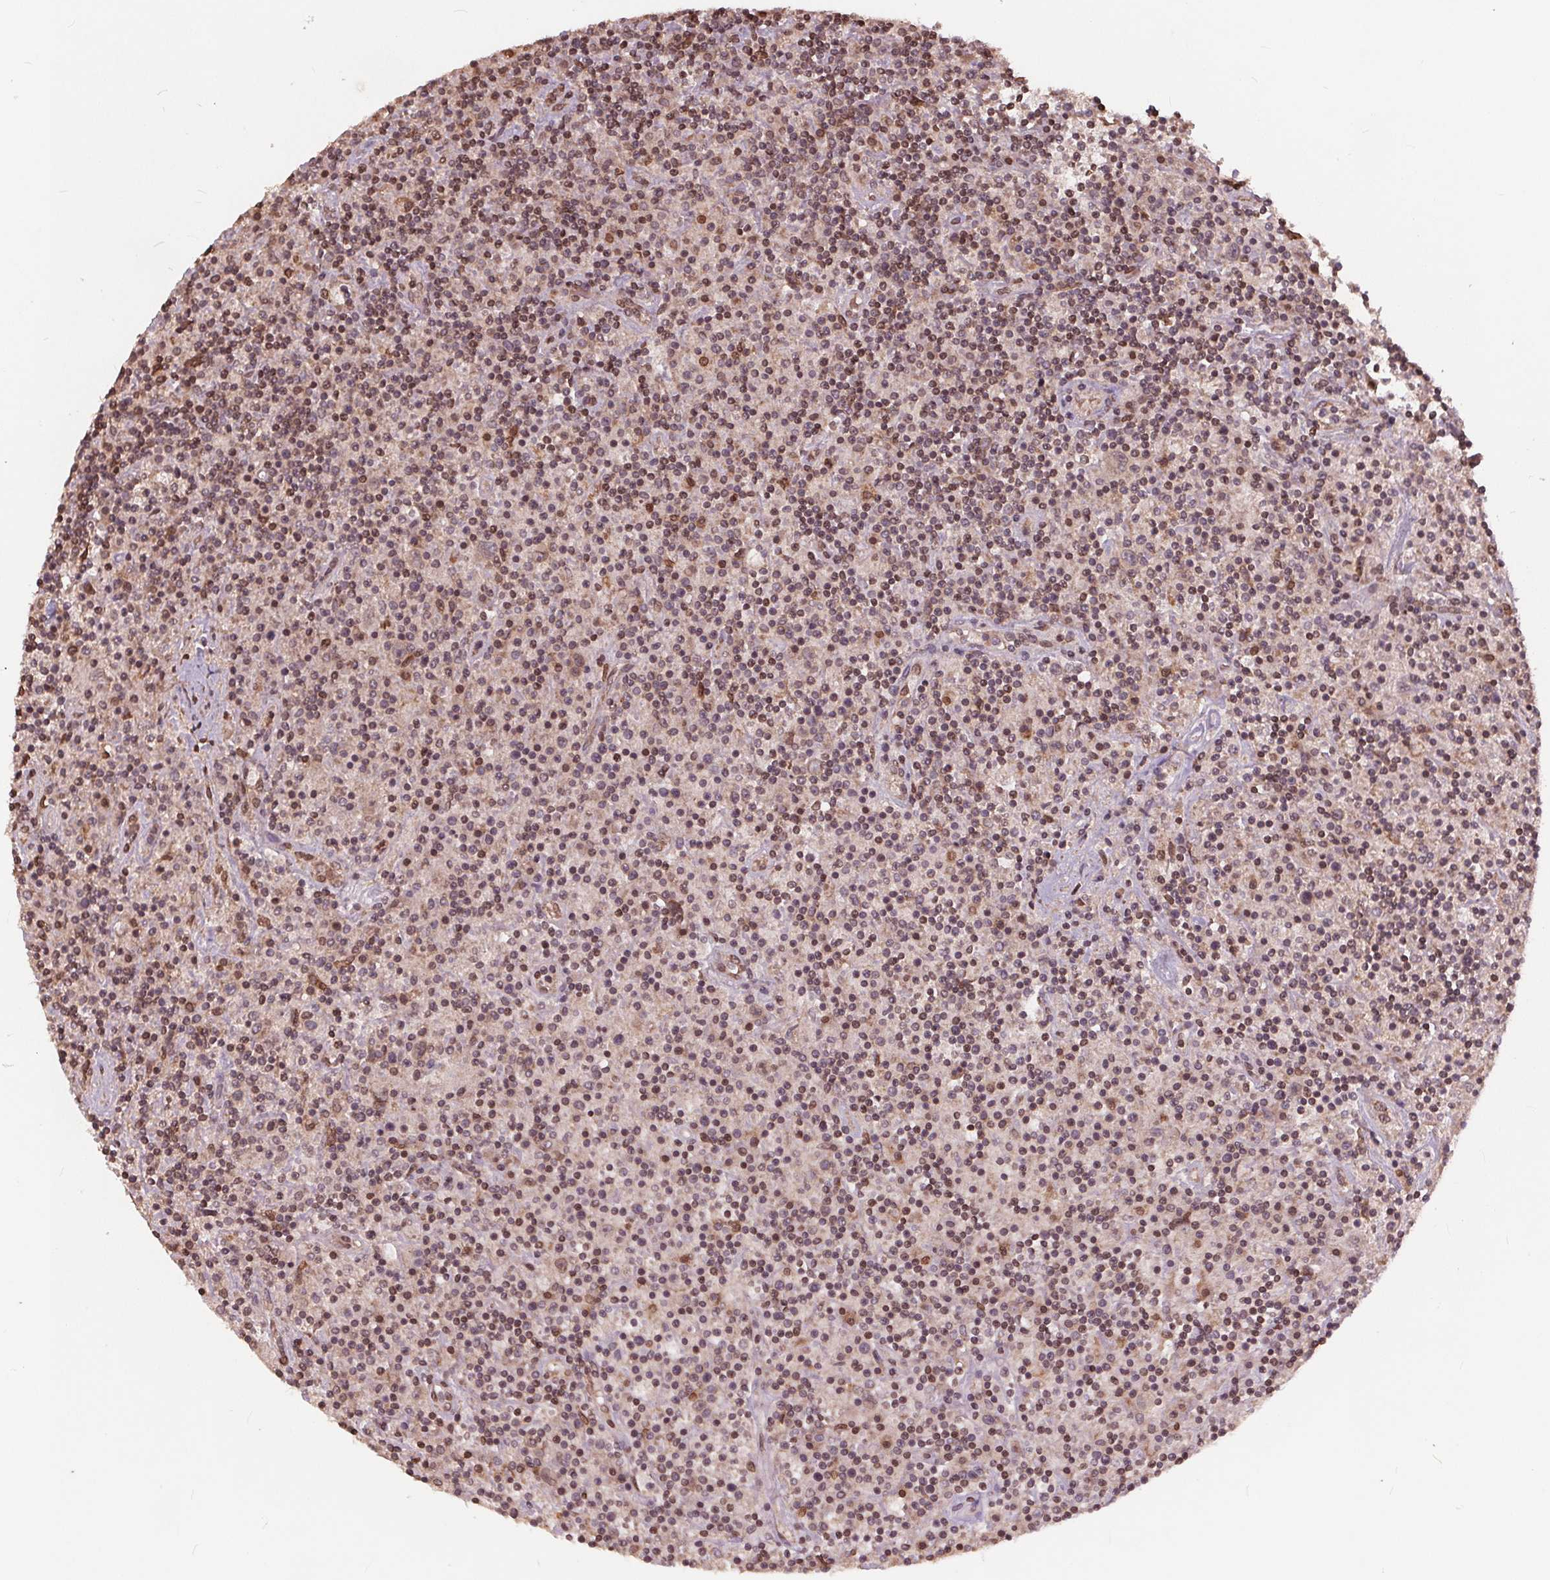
{"staining": {"intensity": "moderate", "quantity": "25%-75%", "location": "nuclear"}, "tissue": "lymphoma", "cell_type": "Tumor cells", "image_type": "cancer", "snomed": [{"axis": "morphology", "description": "Hodgkin's disease, NOS"}, {"axis": "topography", "description": "Lymph node"}], "caption": "Immunohistochemical staining of human lymphoma shows moderate nuclear protein expression in approximately 25%-75% of tumor cells. (brown staining indicates protein expression, while blue staining denotes nuclei).", "gene": "HIF1AN", "patient": {"sex": "male", "age": 70}}